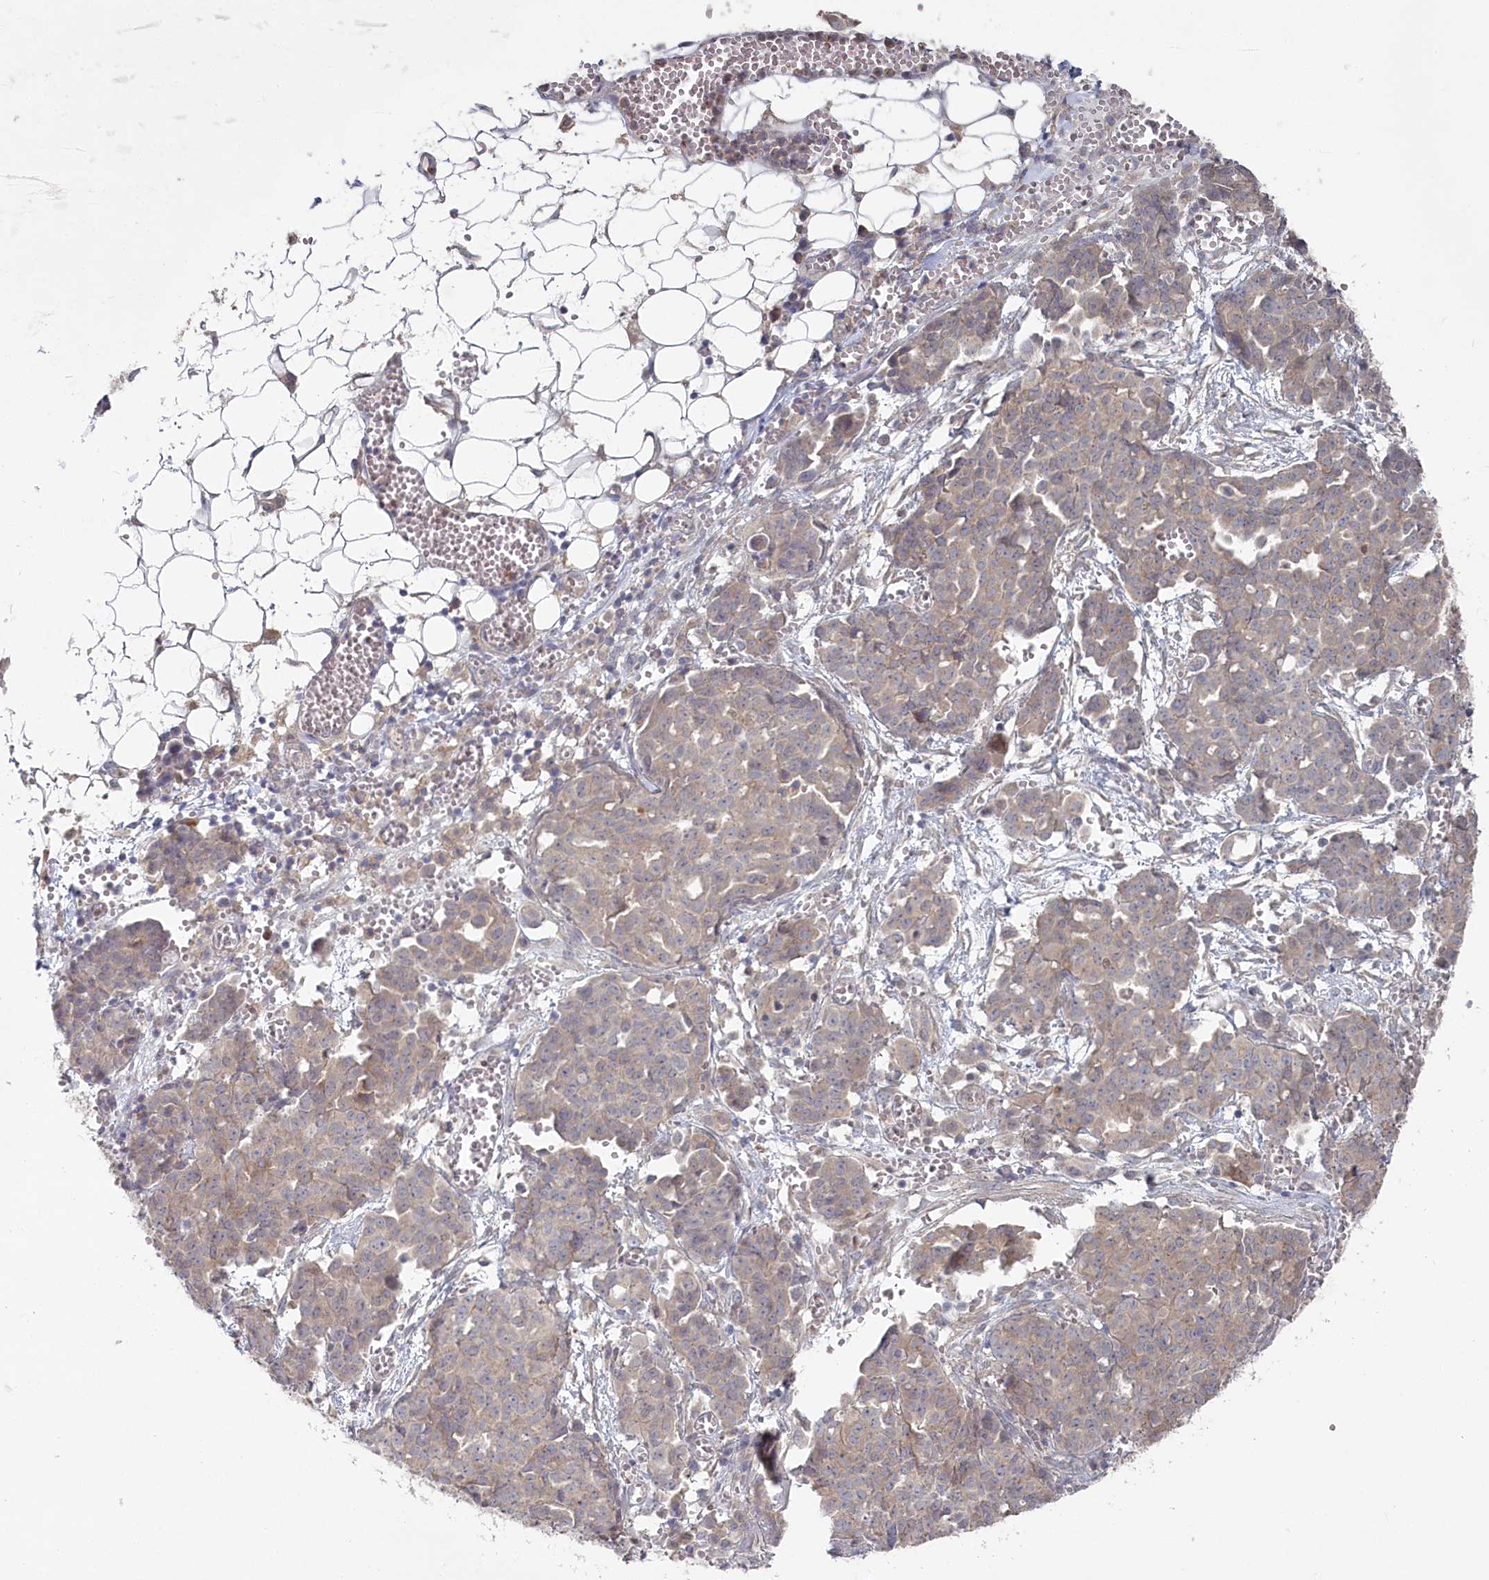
{"staining": {"intensity": "negative", "quantity": "none", "location": "none"}, "tissue": "ovarian cancer", "cell_type": "Tumor cells", "image_type": "cancer", "snomed": [{"axis": "morphology", "description": "Cystadenocarcinoma, serous, NOS"}, {"axis": "topography", "description": "Soft tissue"}, {"axis": "topography", "description": "Ovary"}], "caption": "High power microscopy micrograph of an immunohistochemistry micrograph of ovarian cancer (serous cystadenocarcinoma), revealing no significant staining in tumor cells.", "gene": "TGFBRAP1", "patient": {"sex": "female", "age": 57}}